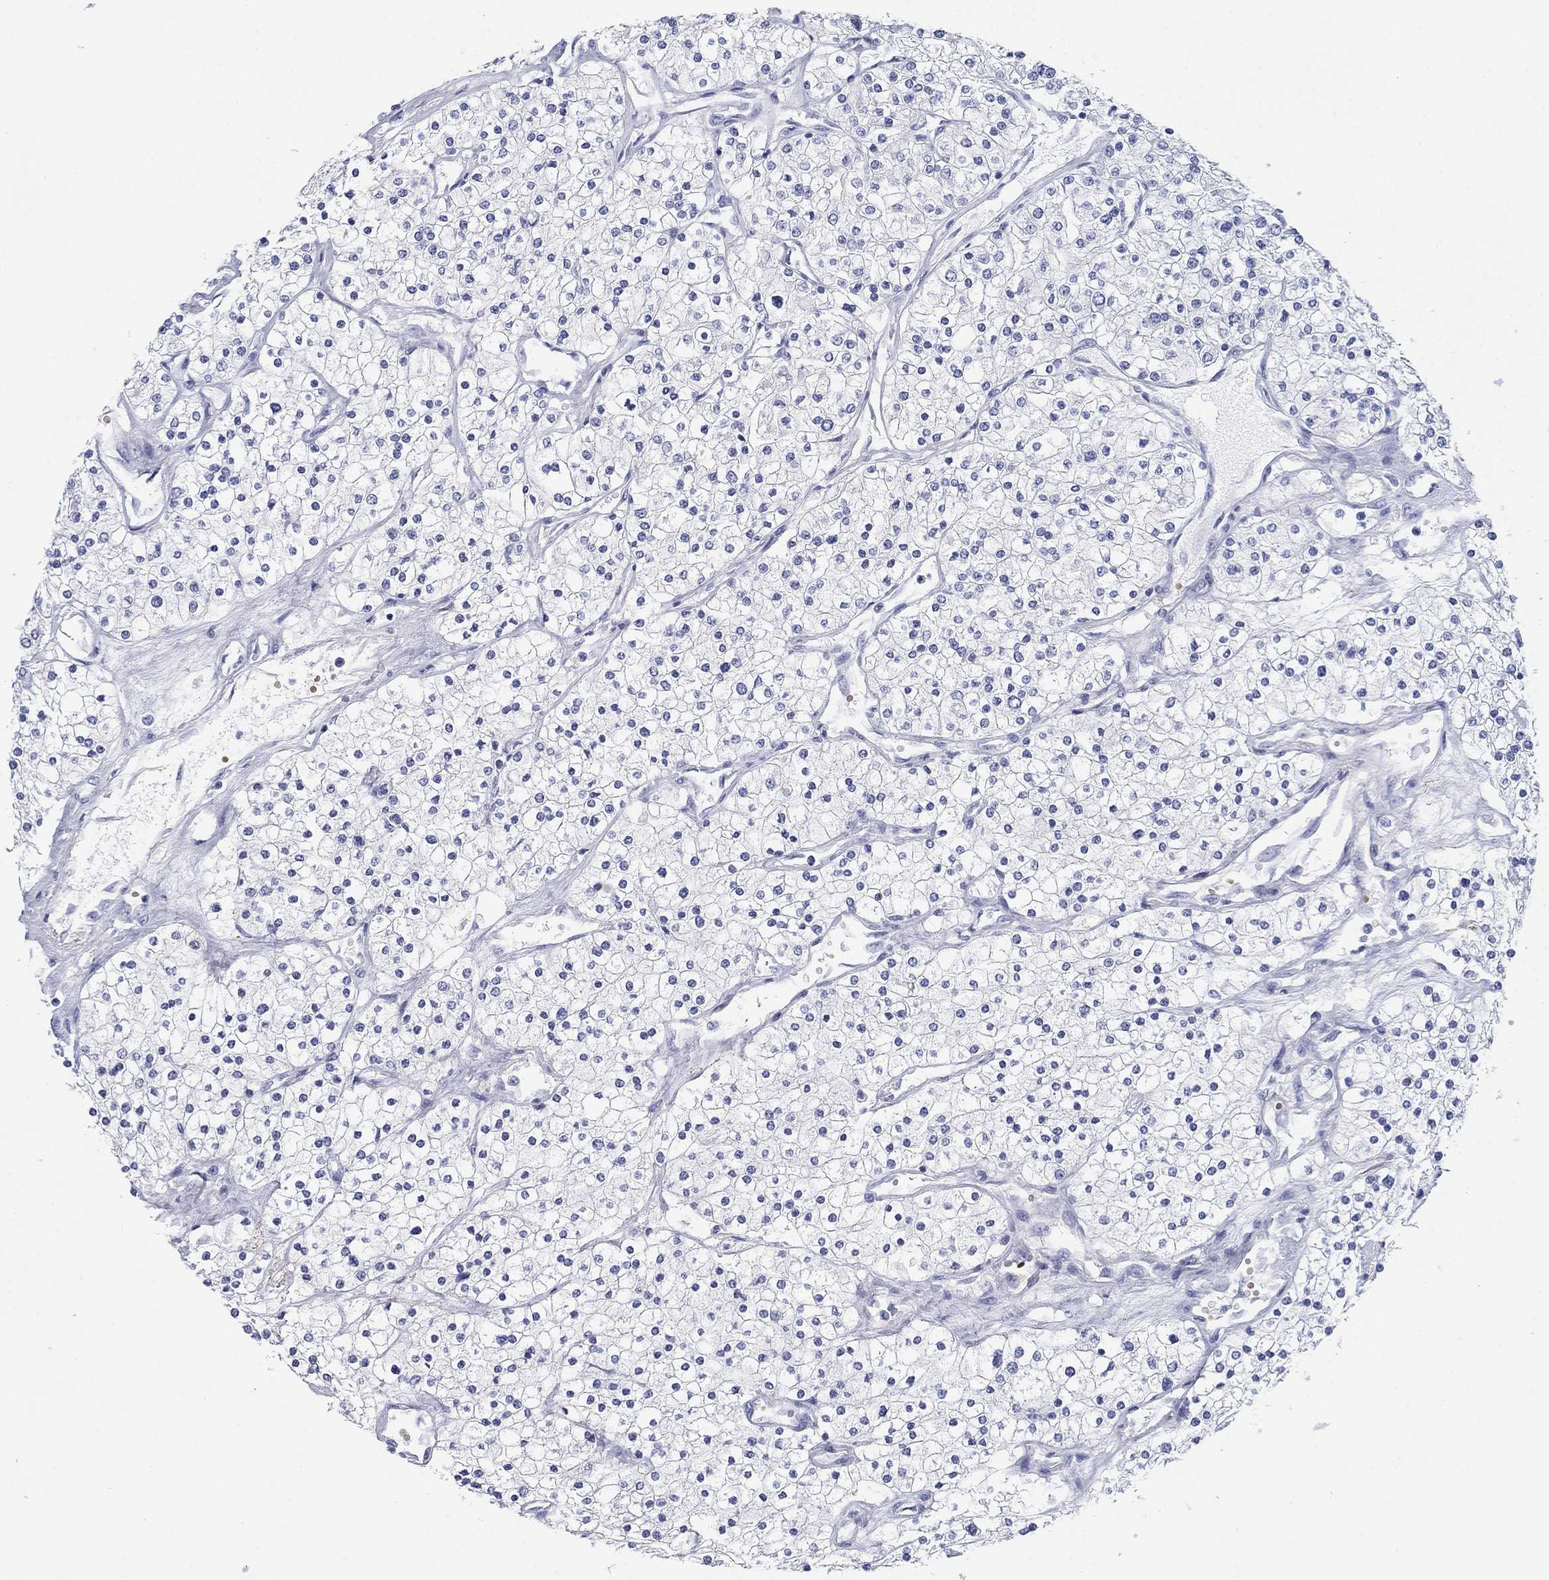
{"staining": {"intensity": "negative", "quantity": "none", "location": "none"}, "tissue": "renal cancer", "cell_type": "Tumor cells", "image_type": "cancer", "snomed": [{"axis": "morphology", "description": "Adenocarcinoma, NOS"}, {"axis": "topography", "description": "Kidney"}], "caption": "This is a image of immunohistochemistry (IHC) staining of adenocarcinoma (renal), which shows no expression in tumor cells.", "gene": "GPC1", "patient": {"sex": "male", "age": 80}}